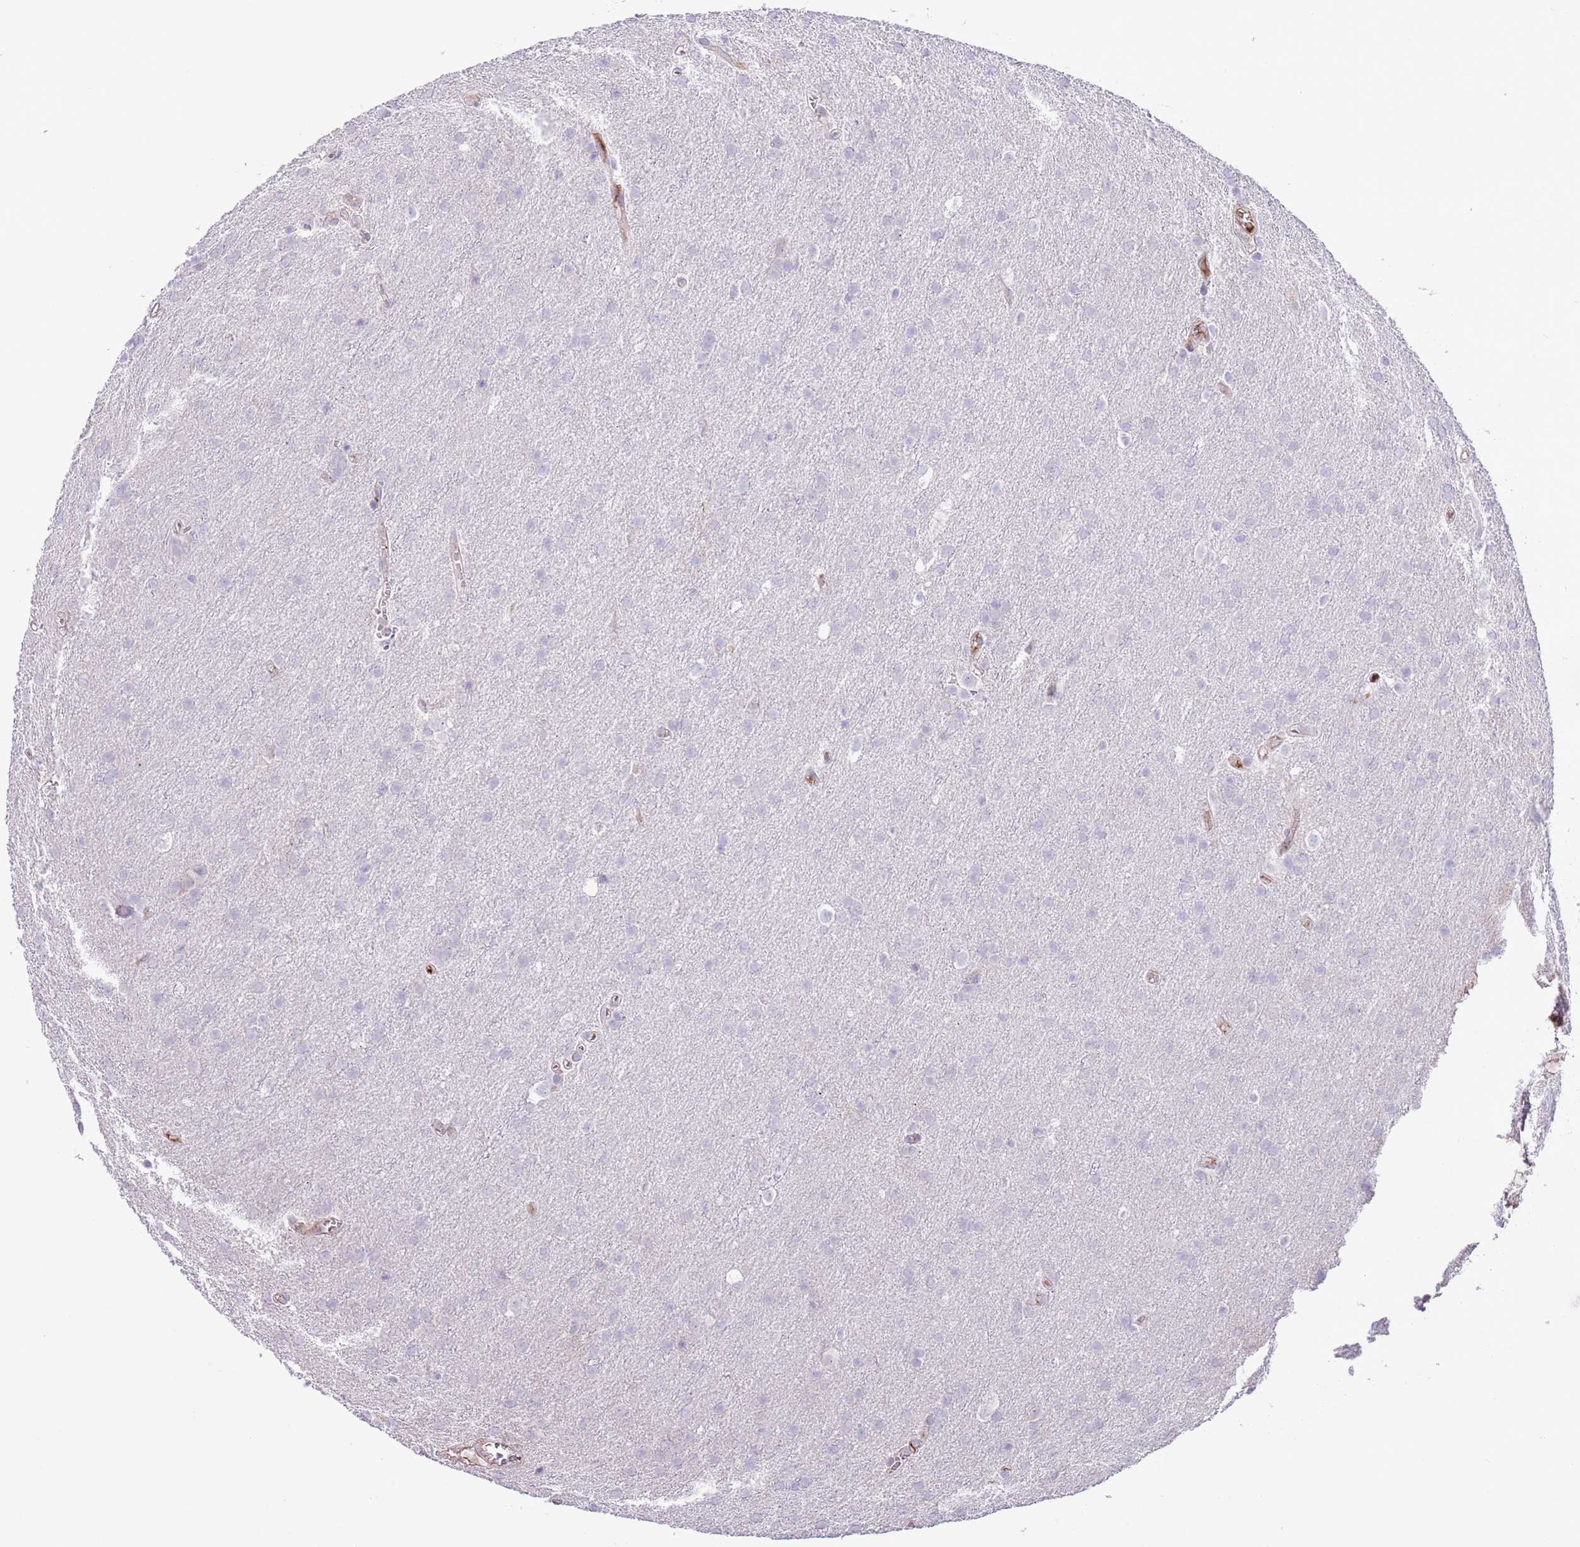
{"staining": {"intensity": "negative", "quantity": "none", "location": "none"}, "tissue": "glioma", "cell_type": "Tumor cells", "image_type": "cancer", "snomed": [{"axis": "morphology", "description": "Glioma, malignant, Low grade"}, {"axis": "topography", "description": "Brain"}], "caption": "Immunohistochemistry micrograph of human malignant low-grade glioma stained for a protein (brown), which exhibits no staining in tumor cells.", "gene": "IGF1", "patient": {"sex": "female", "age": 32}}